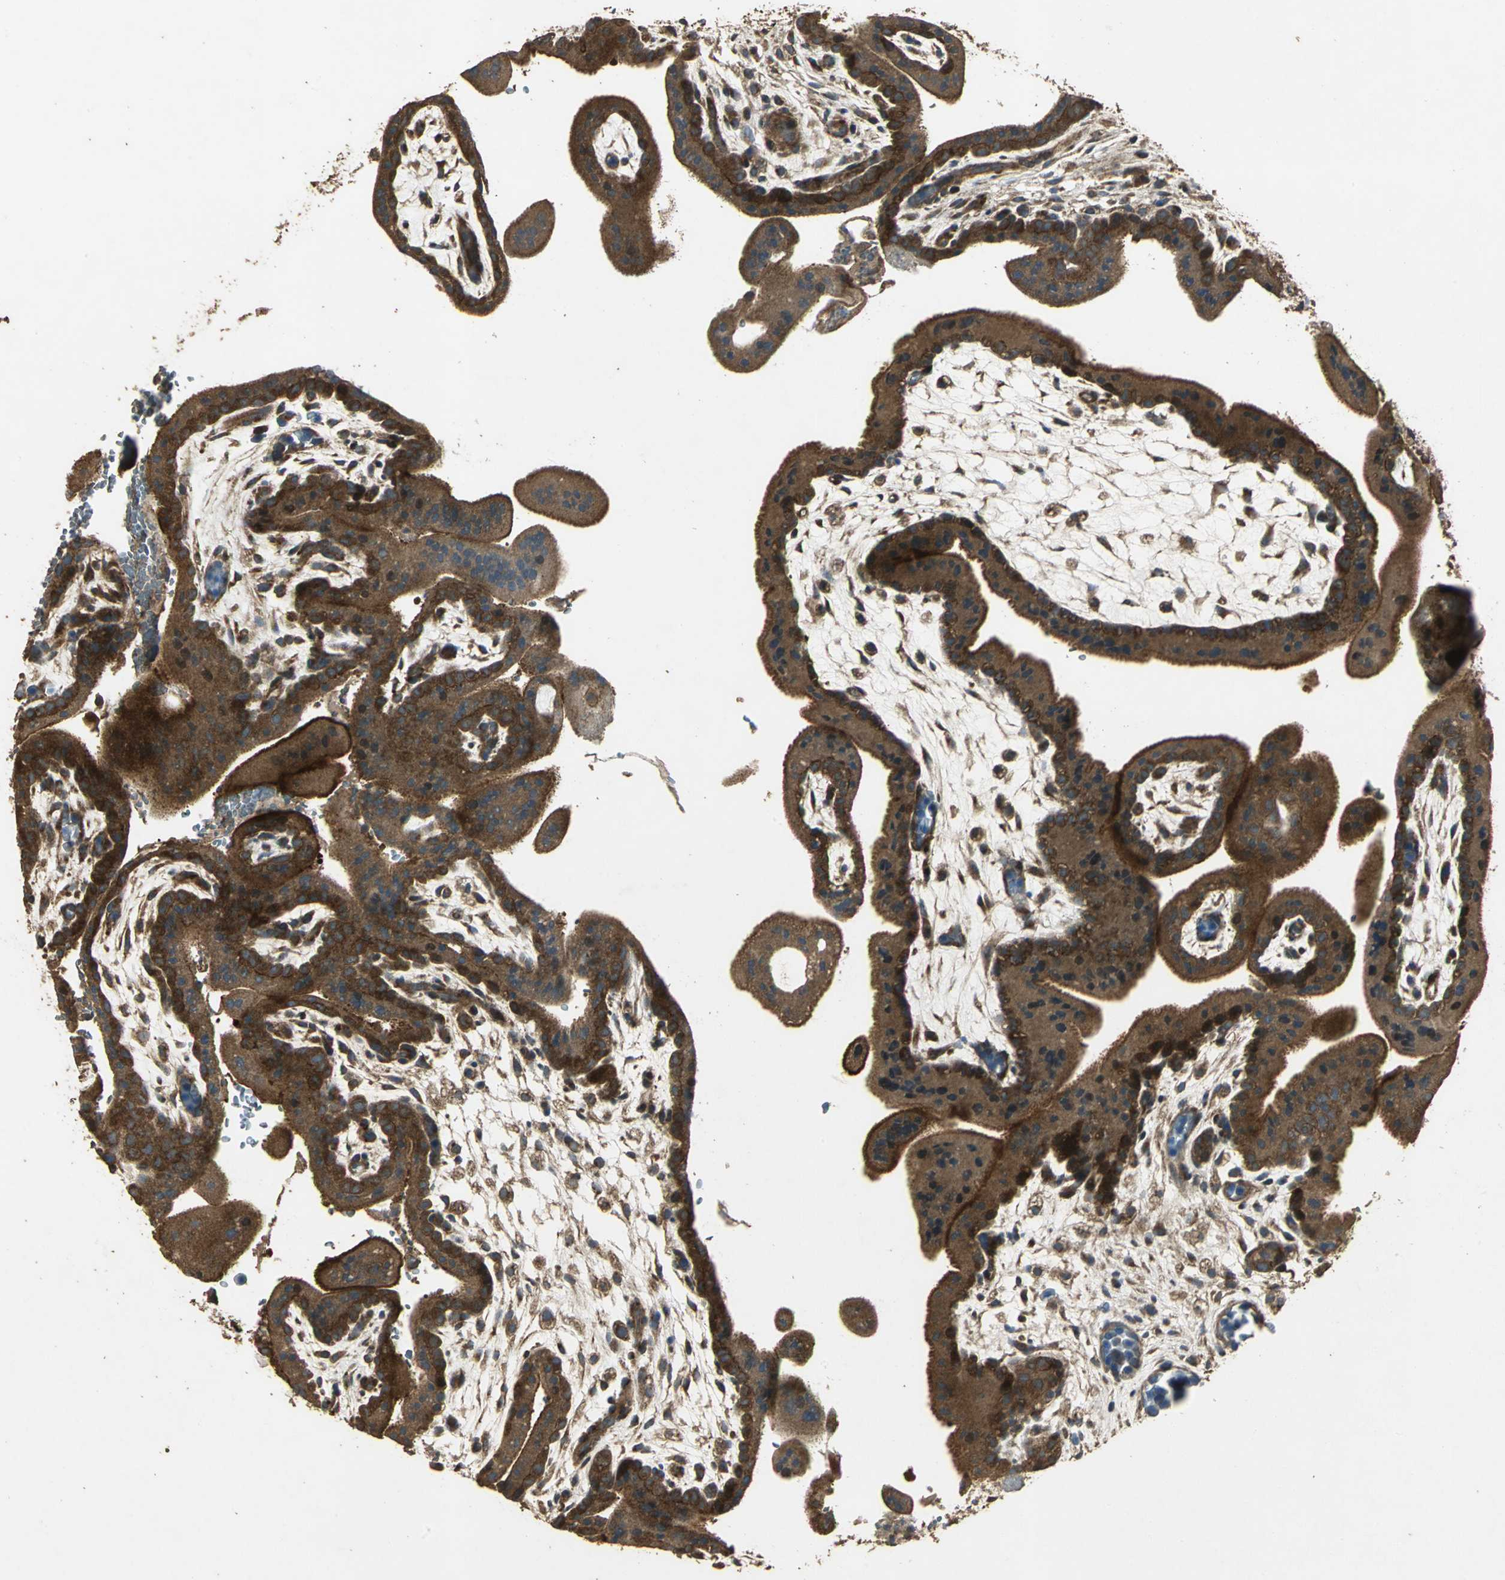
{"staining": {"intensity": "strong", "quantity": ">75%", "location": "cytoplasmic/membranous"}, "tissue": "placenta", "cell_type": "Trophoblastic cells", "image_type": "normal", "snomed": [{"axis": "morphology", "description": "Normal tissue, NOS"}, {"axis": "topography", "description": "Placenta"}], "caption": "Immunohistochemistry micrograph of unremarkable placenta: human placenta stained using IHC exhibits high levels of strong protein expression localized specifically in the cytoplasmic/membranous of trophoblastic cells, appearing as a cytoplasmic/membranous brown color.", "gene": "KANK1", "patient": {"sex": "female", "age": 35}}